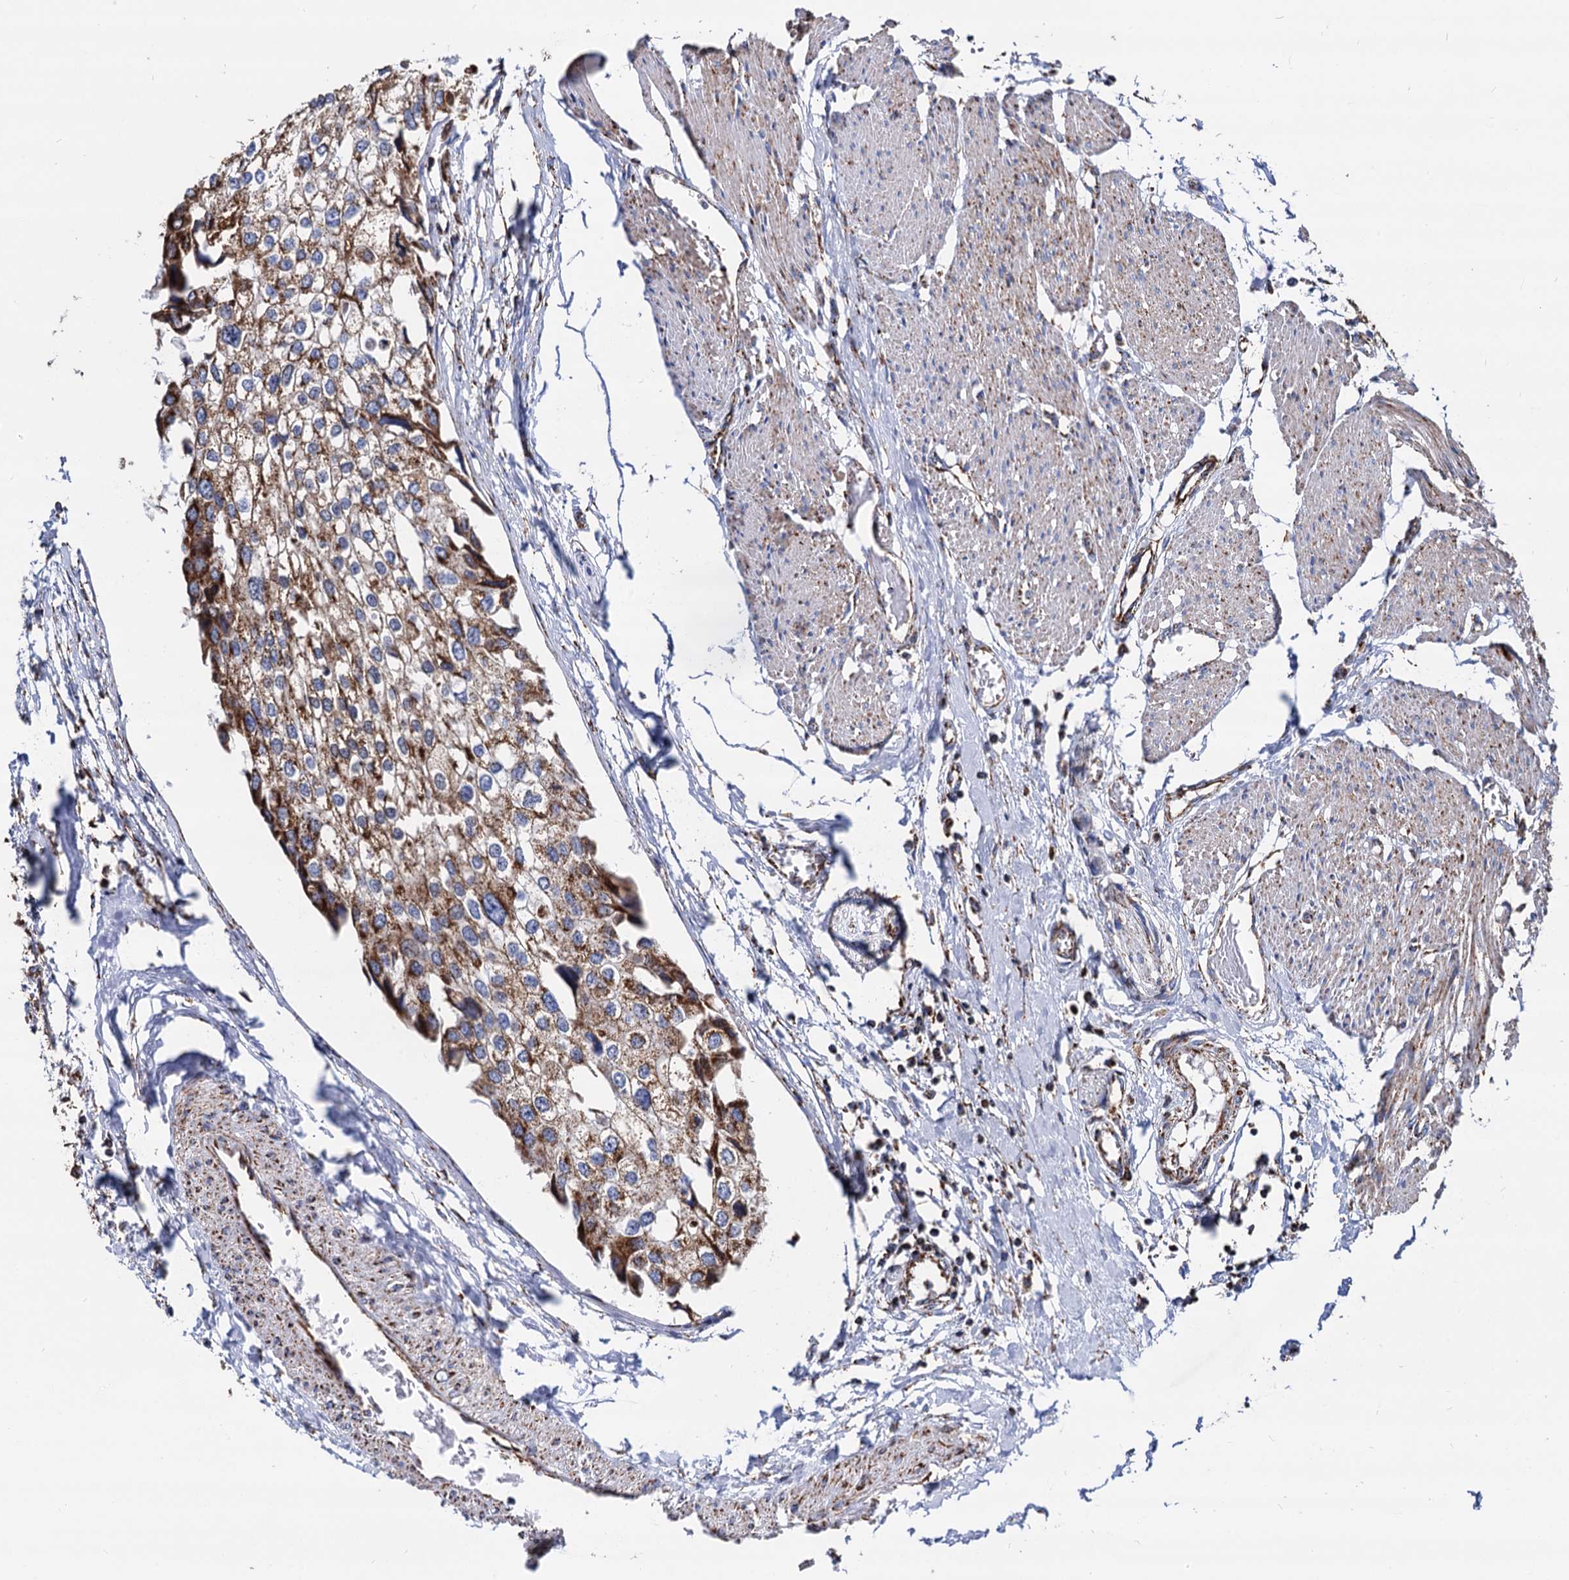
{"staining": {"intensity": "moderate", "quantity": ">75%", "location": "cytoplasmic/membranous"}, "tissue": "urothelial cancer", "cell_type": "Tumor cells", "image_type": "cancer", "snomed": [{"axis": "morphology", "description": "Urothelial carcinoma, High grade"}, {"axis": "topography", "description": "Urinary bladder"}], "caption": "A histopathology image of urothelial carcinoma (high-grade) stained for a protein demonstrates moderate cytoplasmic/membranous brown staining in tumor cells.", "gene": "TIMM10", "patient": {"sex": "male", "age": 64}}